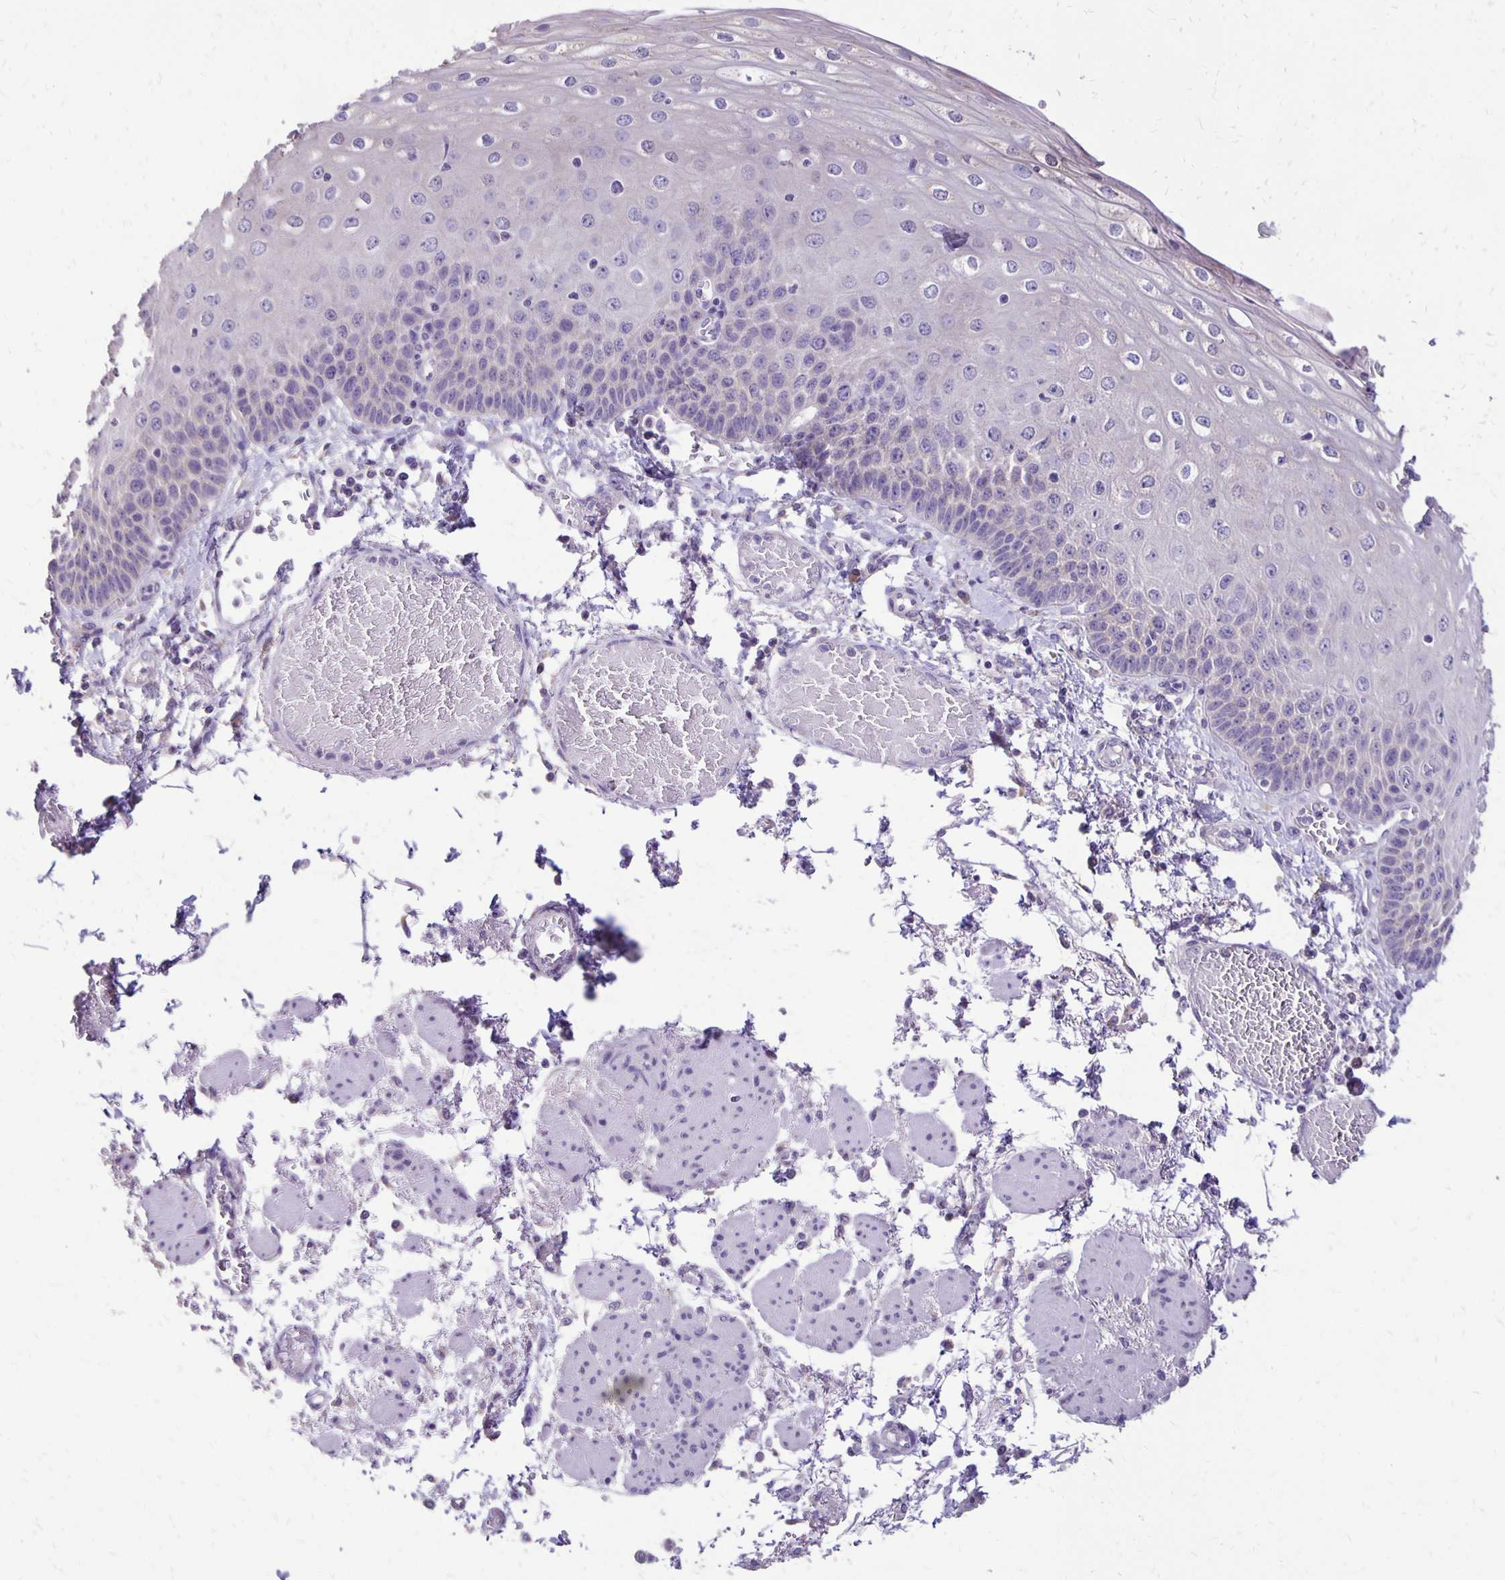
{"staining": {"intensity": "negative", "quantity": "none", "location": "none"}, "tissue": "esophagus", "cell_type": "Squamous epithelial cells", "image_type": "normal", "snomed": [{"axis": "morphology", "description": "Normal tissue, NOS"}, {"axis": "morphology", "description": "Adenocarcinoma, NOS"}, {"axis": "topography", "description": "Esophagus"}], "caption": "A micrograph of esophagus stained for a protein shows no brown staining in squamous epithelial cells.", "gene": "ANKRD45", "patient": {"sex": "male", "age": 81}}